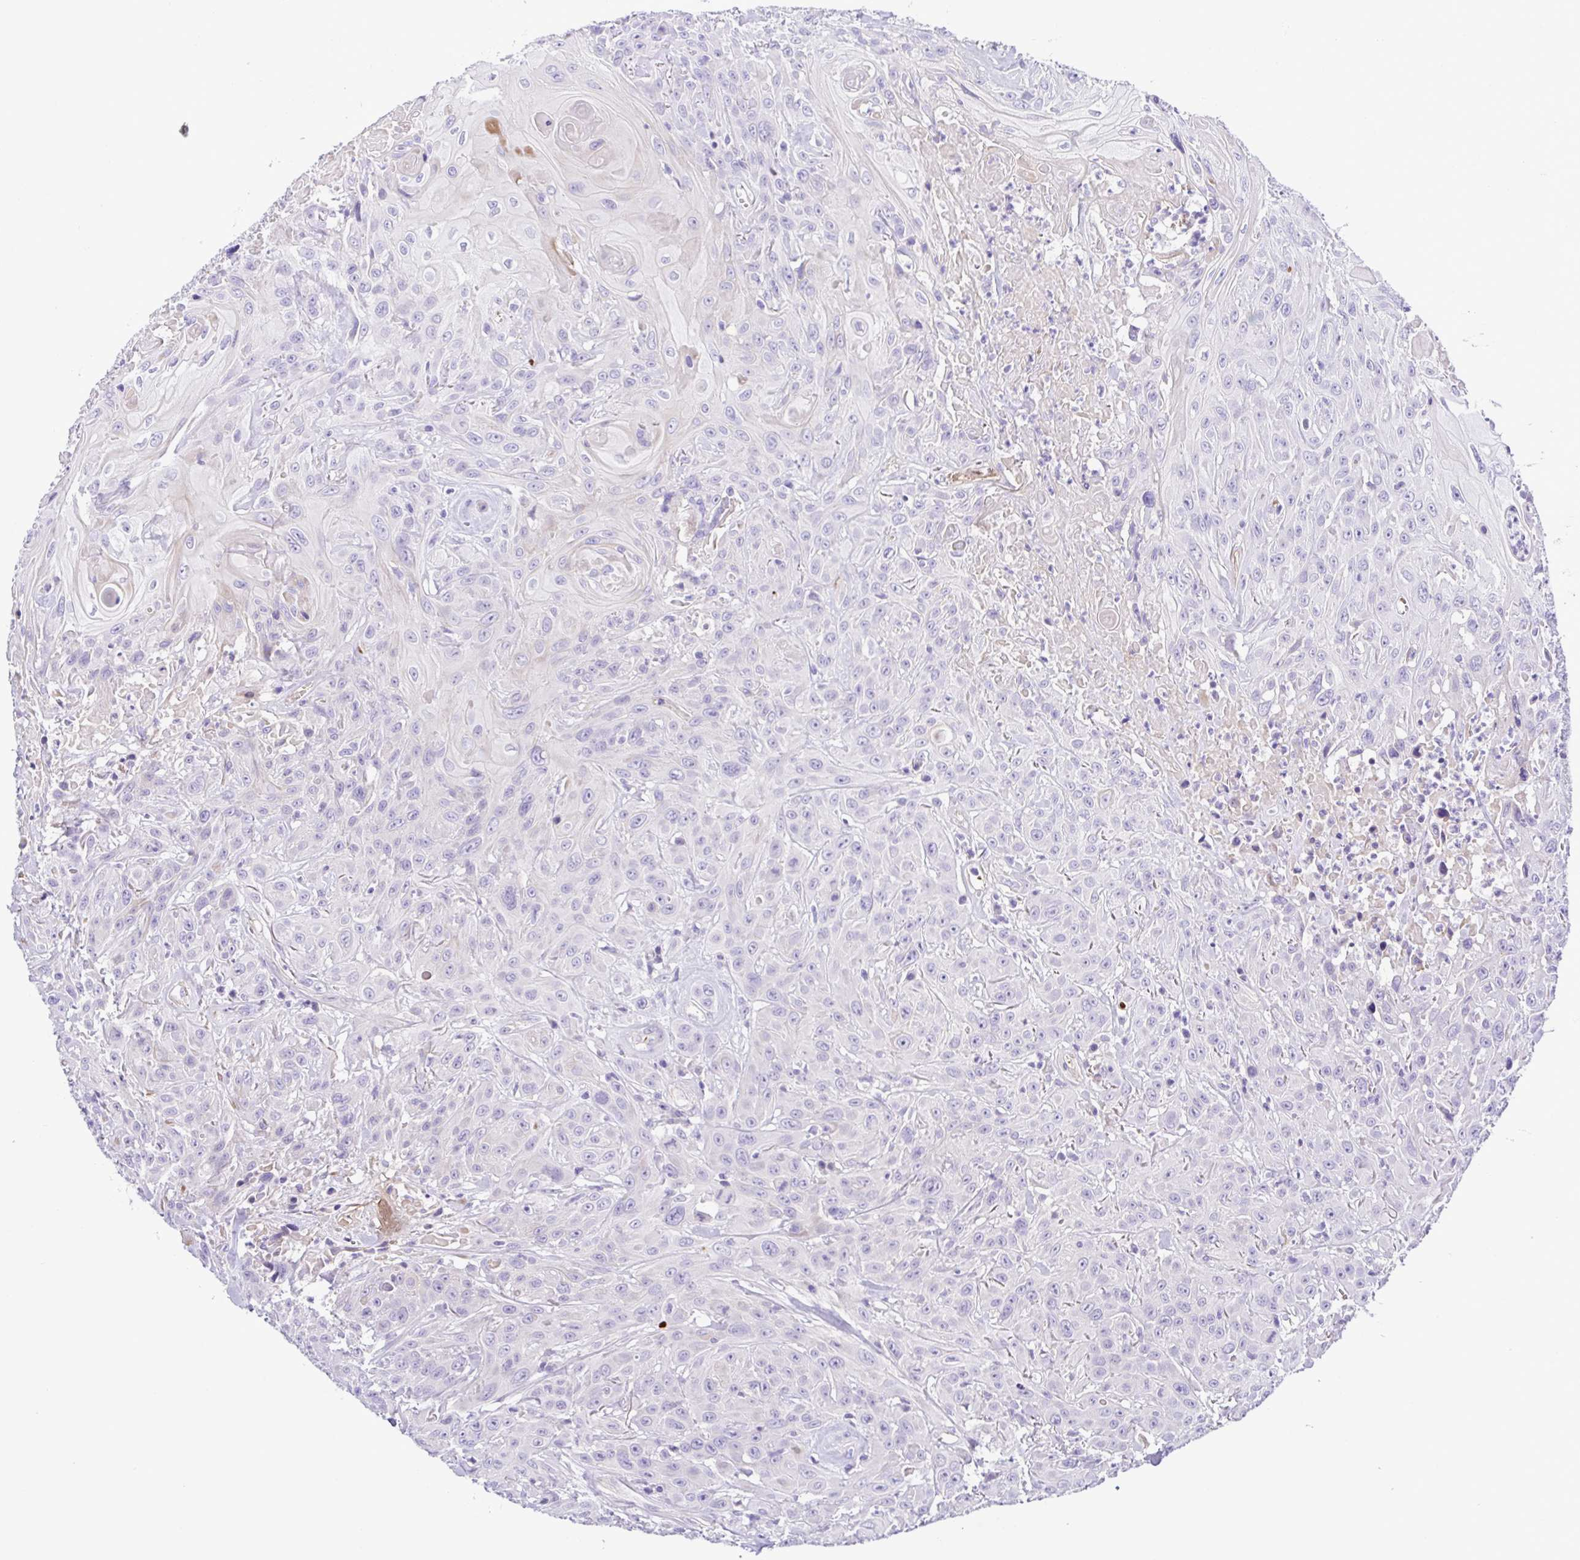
{"staining": {"intensity": "negative", "quantity": "none", "location": "none"}, "tissue": "head and neck cancer", "cell_type": "Tumor cells", "image_type": "cancer", "snomed": [{"axis": "morphology", "description": "Squamous cell carcinoma, NOS"}, {"axis": "topography", "description": "Skin"}, {"axis": "topography", "description": "Head-Neck"}], "caption": "Tumor cells are negative for protein expression in human squamous cell carcinoma (head and neck). (DAB immunohistochemistry with hematoxylin counter stain).", "gene": "GABBR2", "patient": {"sex": "male", "age": 80}}